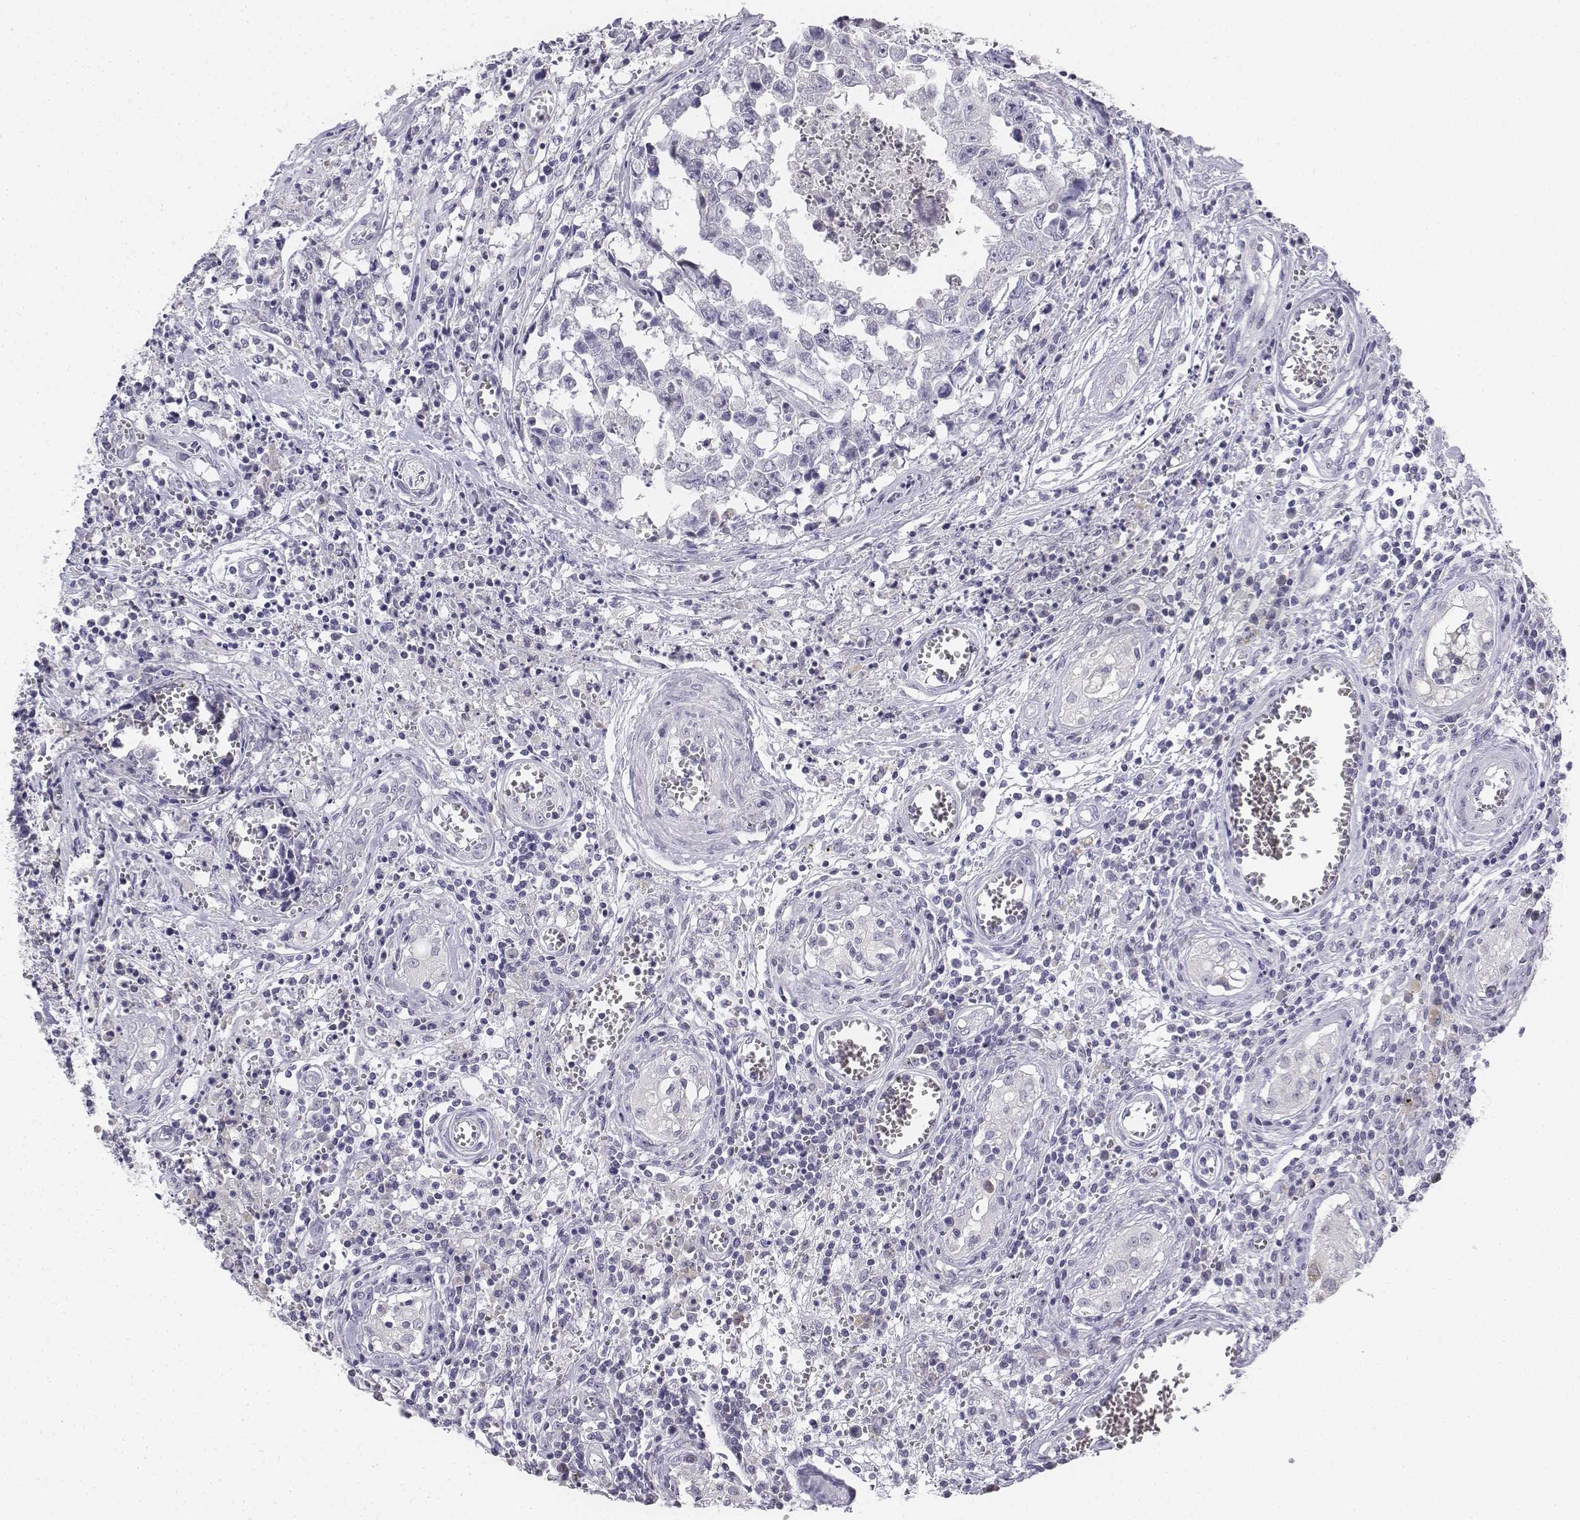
{"staining": {"intensity": "negative", "quantity": "none", "location": "none"}, "tissue": "testis cancer", "cell_type": "Tumor cells", "image_type": "cancer", "snomed": [{"axis": "morphology", "description": "Carcinoma, Embryonal, NOS"}, {"axis": "topography", "description": "Testis"}], "caption": "An immunohistochemistry photomicrograph of testis cancer (embryonal carcinoma) is shown. There is no staining in tumor cells of testis cancer (embryonal carcinoma). (Brightfield microscopy of DAB IHC at high magnification).", "gene": "PENK", "patient": {"sex": "male", "age": 36}}